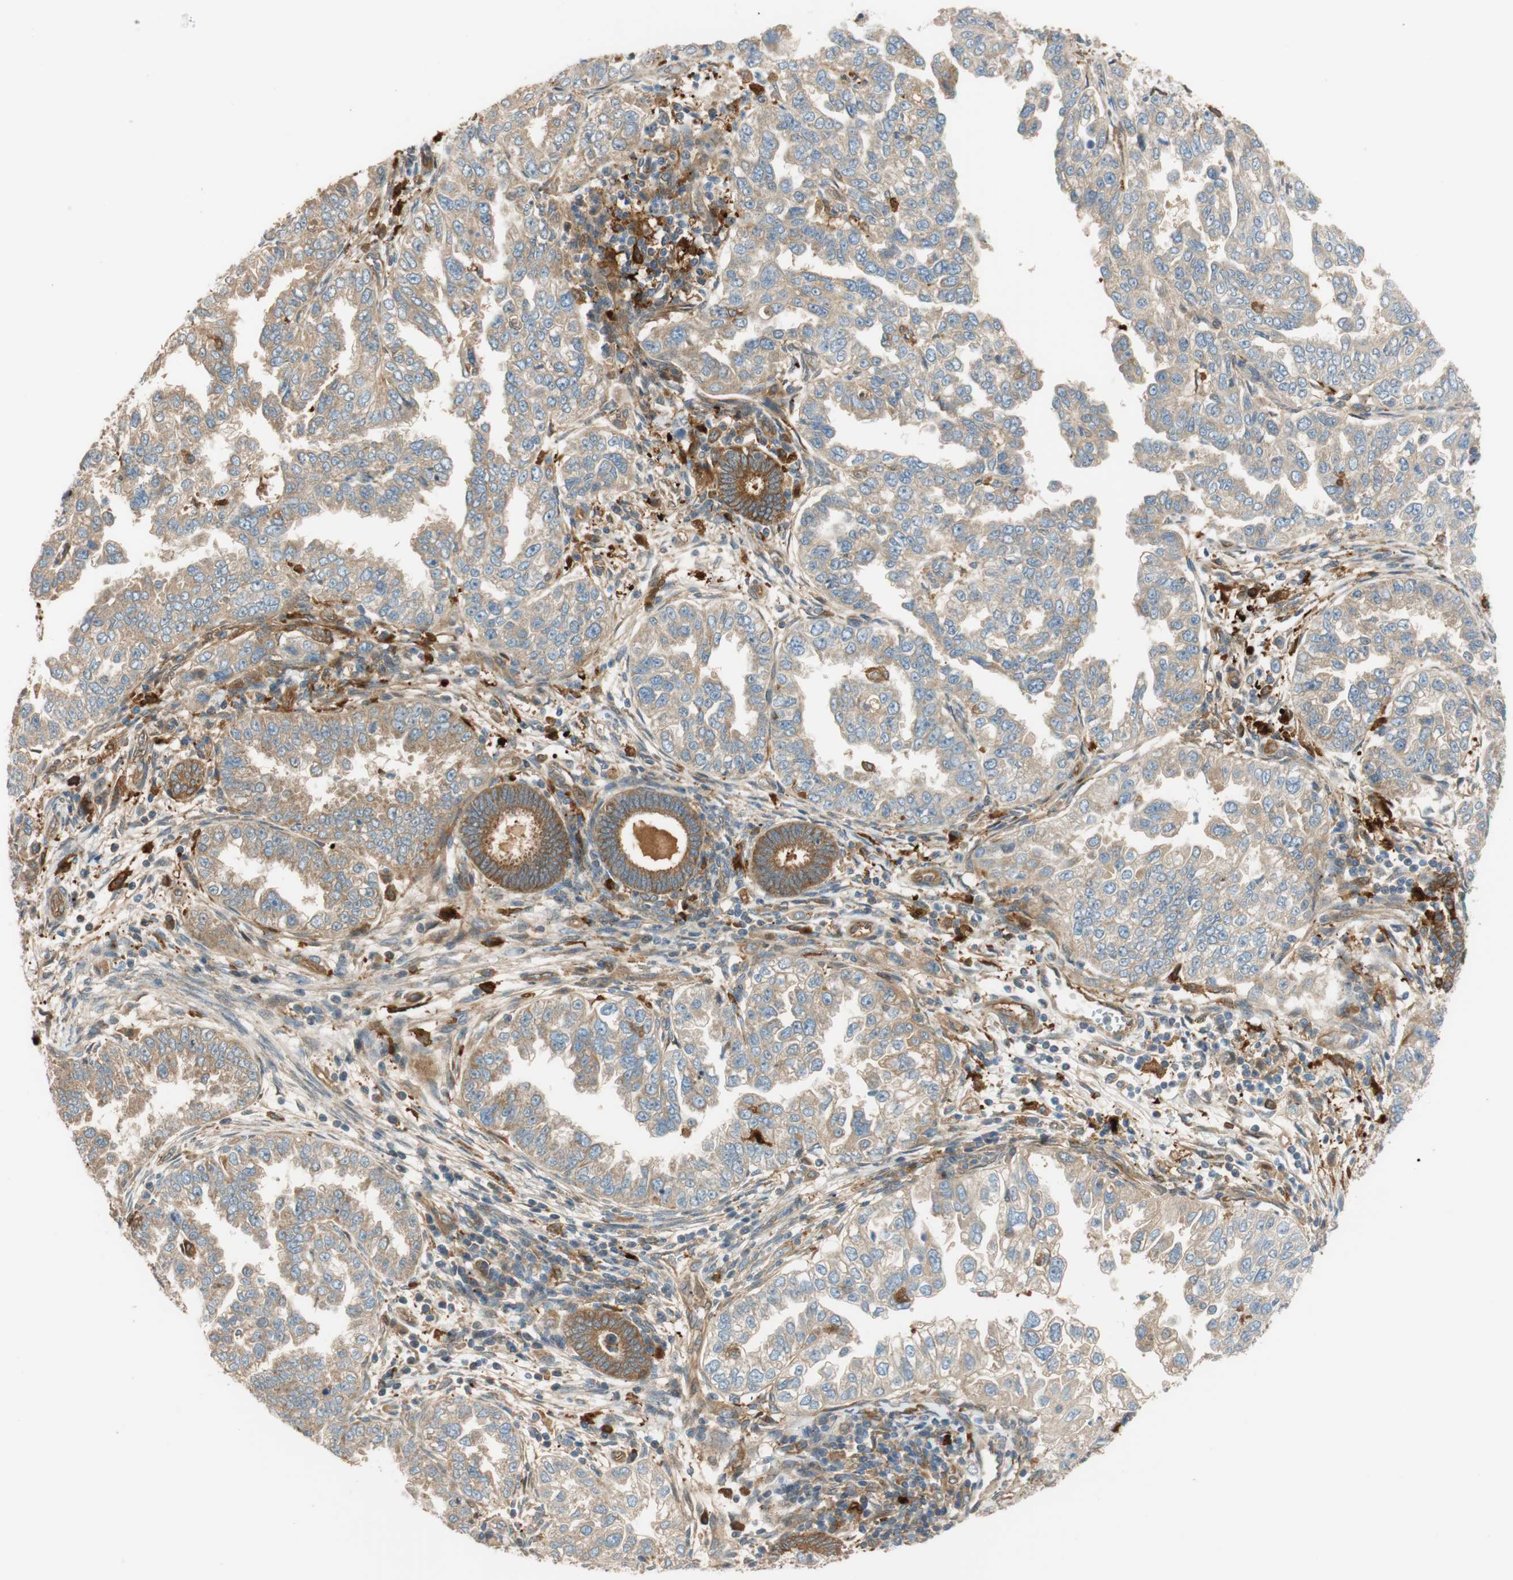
{"staining": {"intensity": "moderate", "quantity": ">75%", "location": "cytoplasmic/membranous"}, "tissue": "endometrial cancer", "cell_type": "Tumor cells", "image_type": "cancer", "snomed": [{"axis": "morphology", "description": "Adenocarcinoma, NOS"}, {"axis": "topography", "description": "Endometrium"}], "caption": "Tumor cells display medium levels of moderate cytoplasmic/membranous staining in approximately >75% of cells in human endometrial cancer (adenocarcinoma).", "gene": "PARP14", "patient": {"sex": "female", "age": 85}}